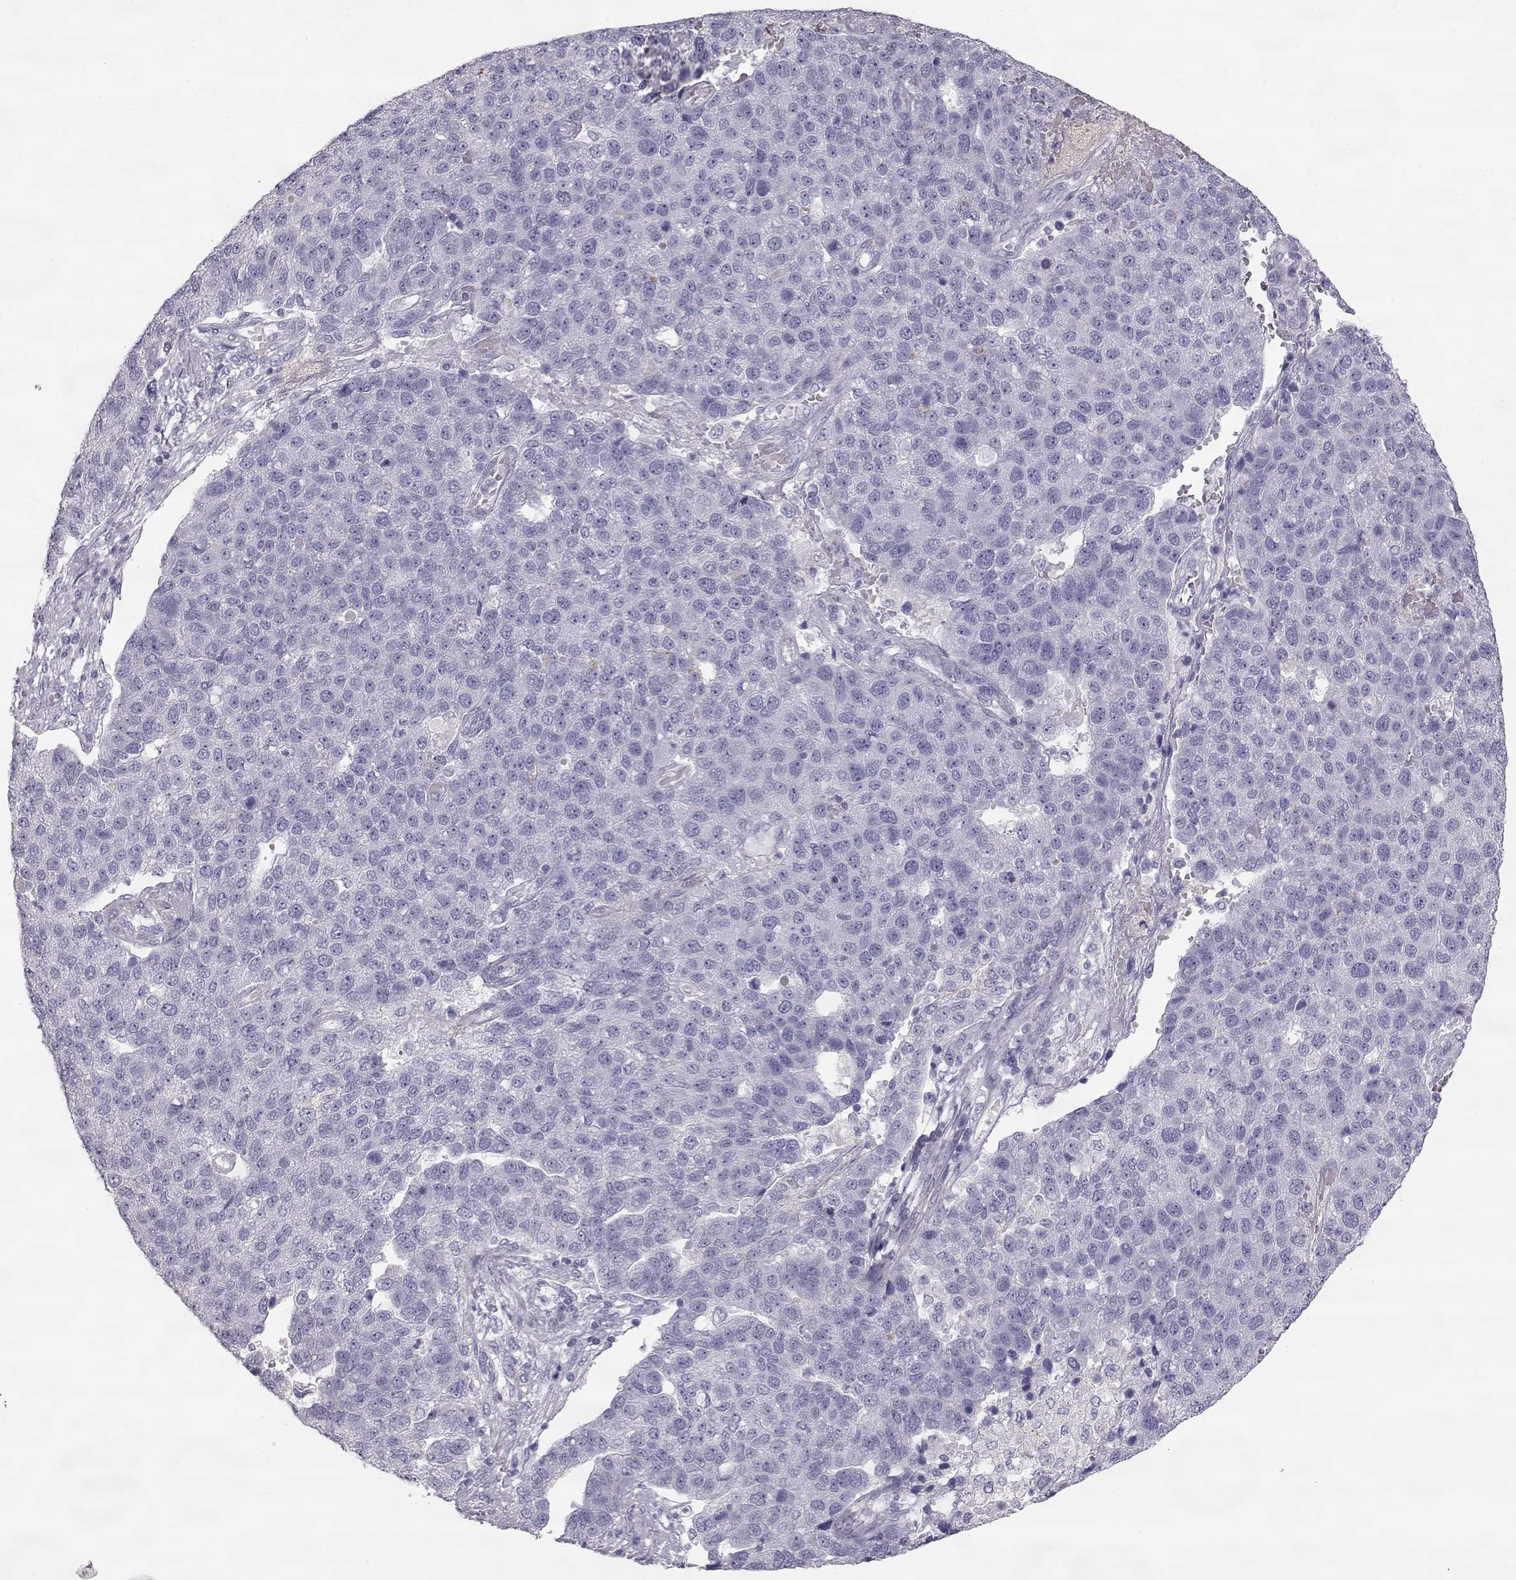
{"staining": {"intensity": "negative", "quantity": "none", "location": "none"}, "tissue": "pancreatic cancer", "cell_type": "Tumor cells", "image_type": "cancer", "snomed": [{"axis": "morphology", "description": "Adenocarcinoma, NOS"}, {"axis": "topography", "description": "Pancreas"}], "caption": "Photomicrograph shows no significant protein staining in tumor cells of pancreatic cancer.", "gene": "SLITRK3", "patient": {"sex": "female", "age": 61}}